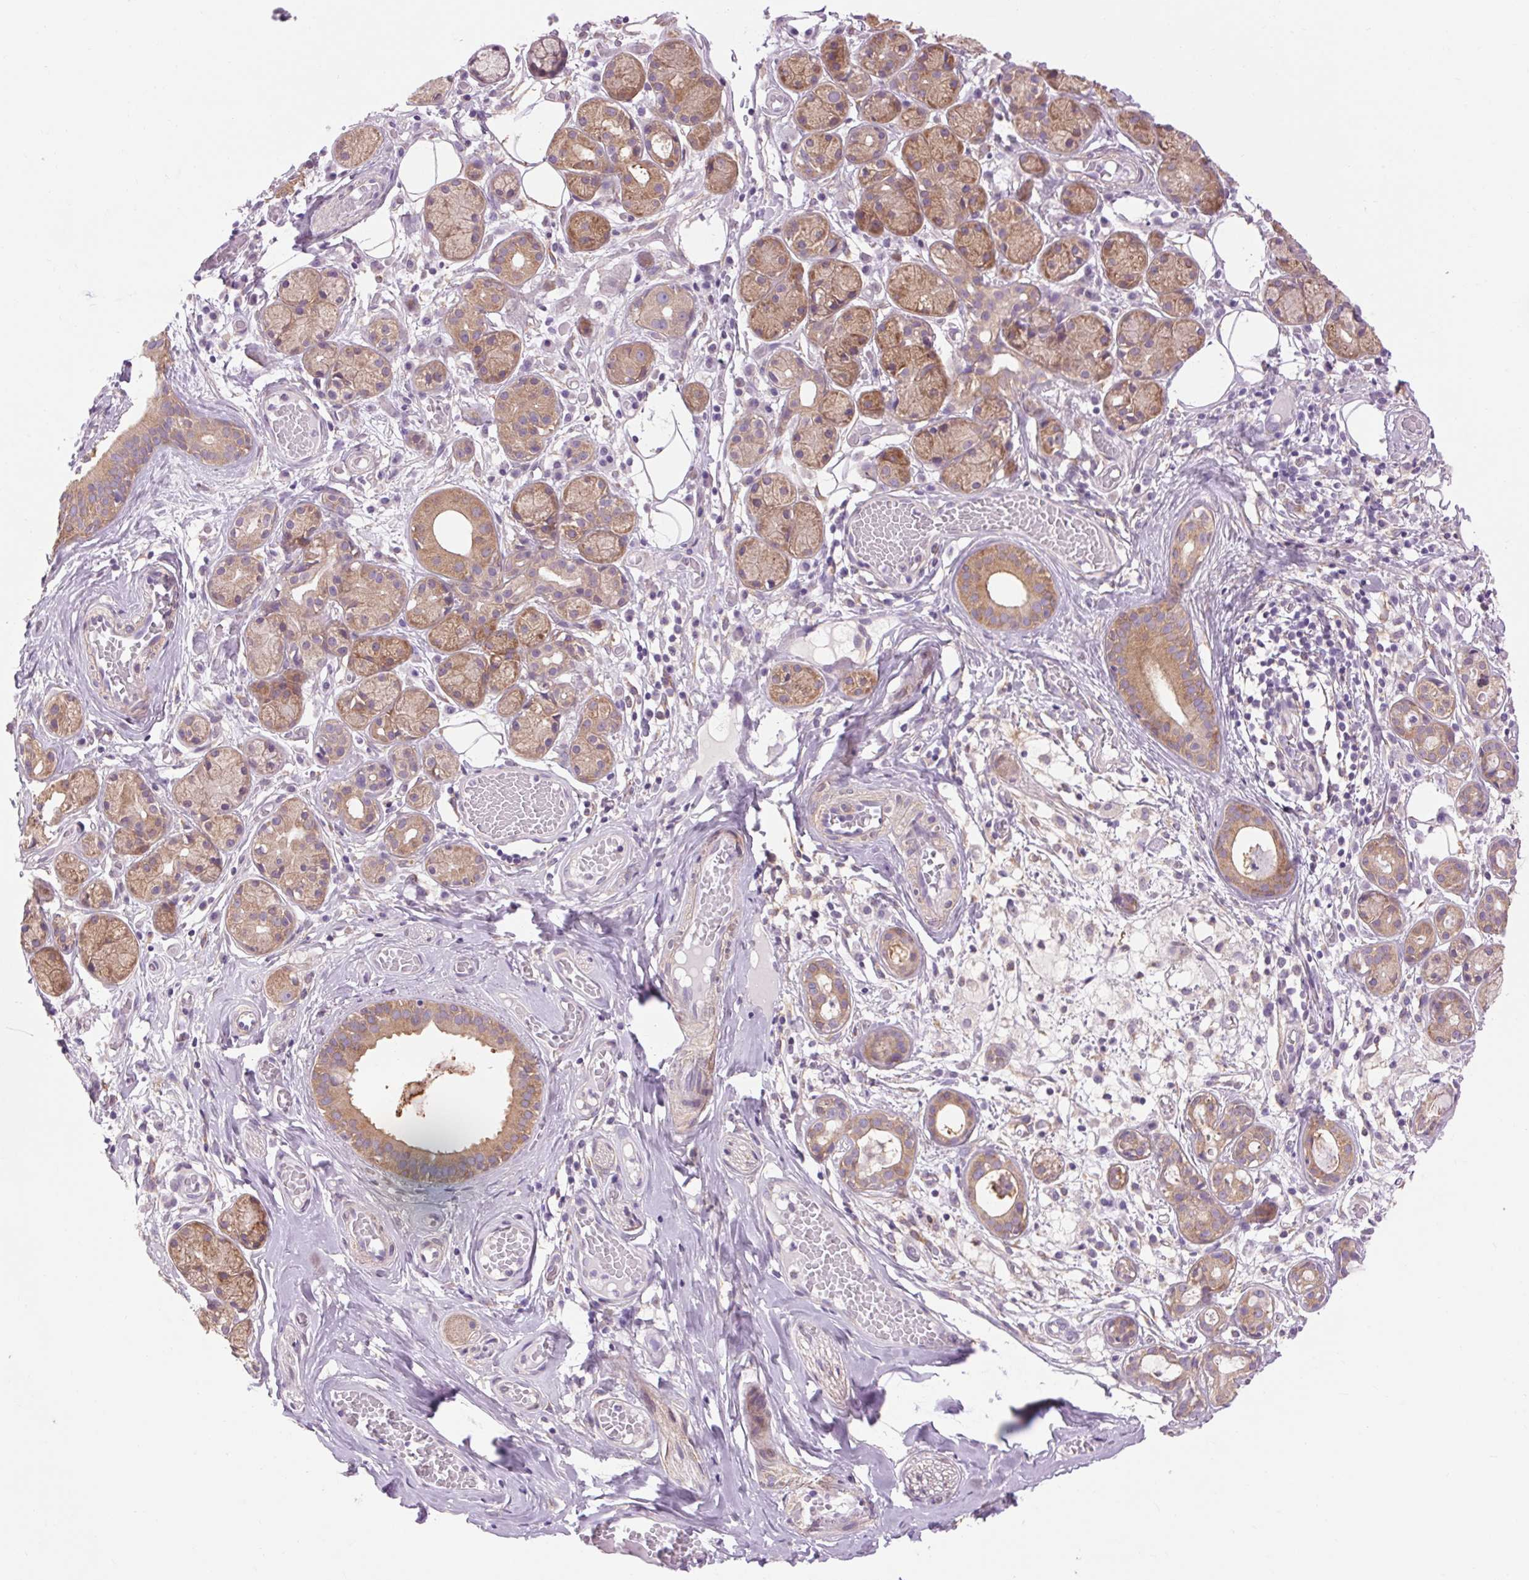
{"staining": {"intensity": "moderate", "quantity": "25%-75%", "location": "cytoplasmic/membranous"}, "tissue": "salivary gland", "cell_type": "Glandular cells", "image_type": "normal", "snomed": [{"axis": "morphology", "description": "Normal tissue, NOS"}, {"axis": "topography", "description": "Salivary gland"}, {"axis": "topography", "description": "Peripheral nerve tissue"}], "caption": "Glandular cells display moderate cytoplasmic/membranous positivity in about 25%-75% of cells in normal salivary gland.", "gene": "SOWAHC", "patient": {"sex": "male", "age": 71}}